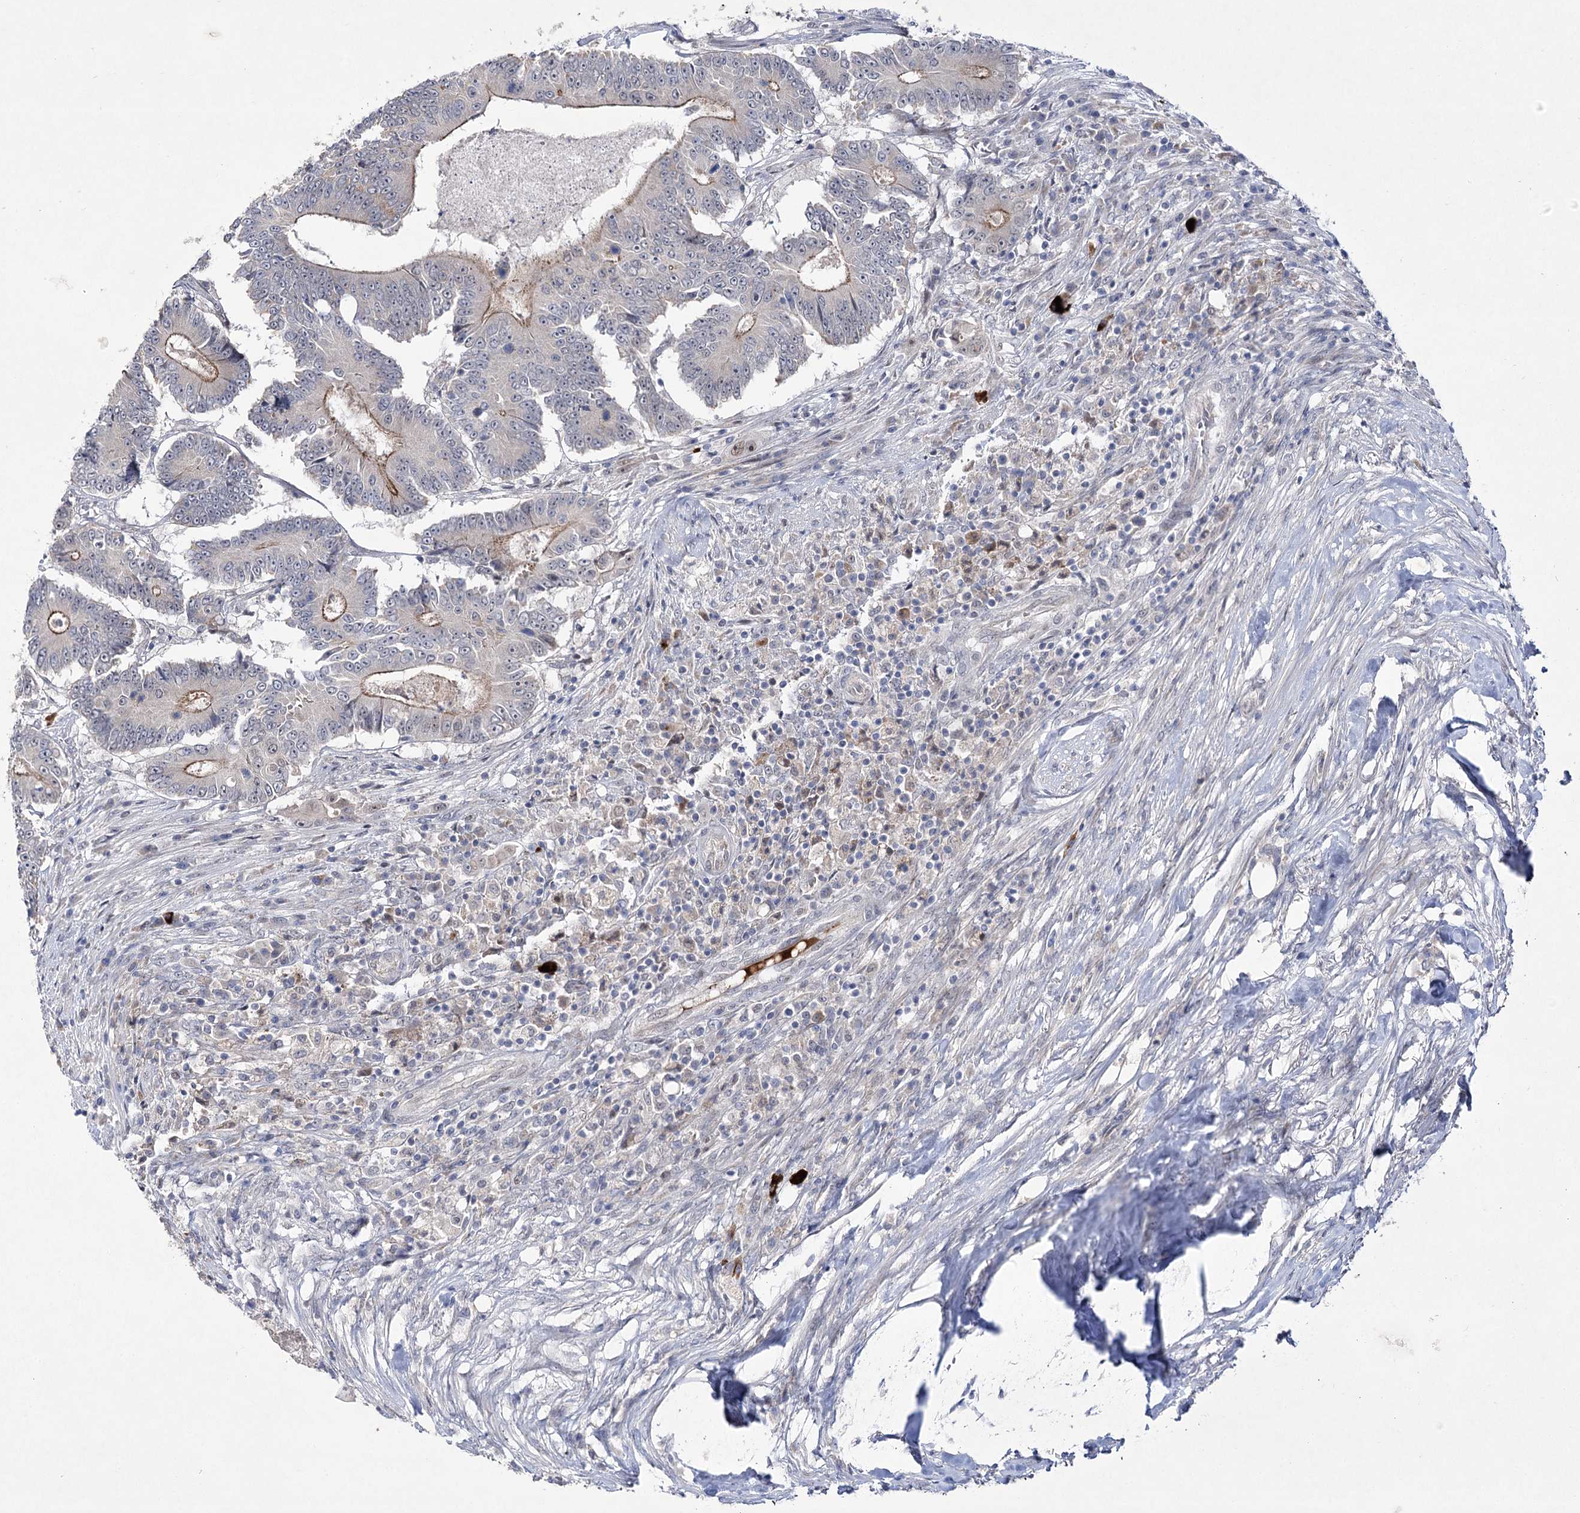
{"staining": {"intensity": "moderate", "quantity": "<25%", "location": "cytoplasmic/membranous"}, "tissue": "colorectal cancer", "cell_type": "Tumor cells", "image_type": "cancer", "snomed": [{"axis": "morphology", "description": "Adenocarcinoma, NOS"}, {"axis": "topography", "description": "Colon"}], "caption": "Immunohistochemistry (IHC) micrograph of human adenocarcinoma (colorectal) stained for a protein (brown), which reveals low levels of moderate cytoplasmic/membranous staining in about <25% of tumor cells.", "gene": "ARHGAP32", "patient": {"sex": "male", "age": 83}}